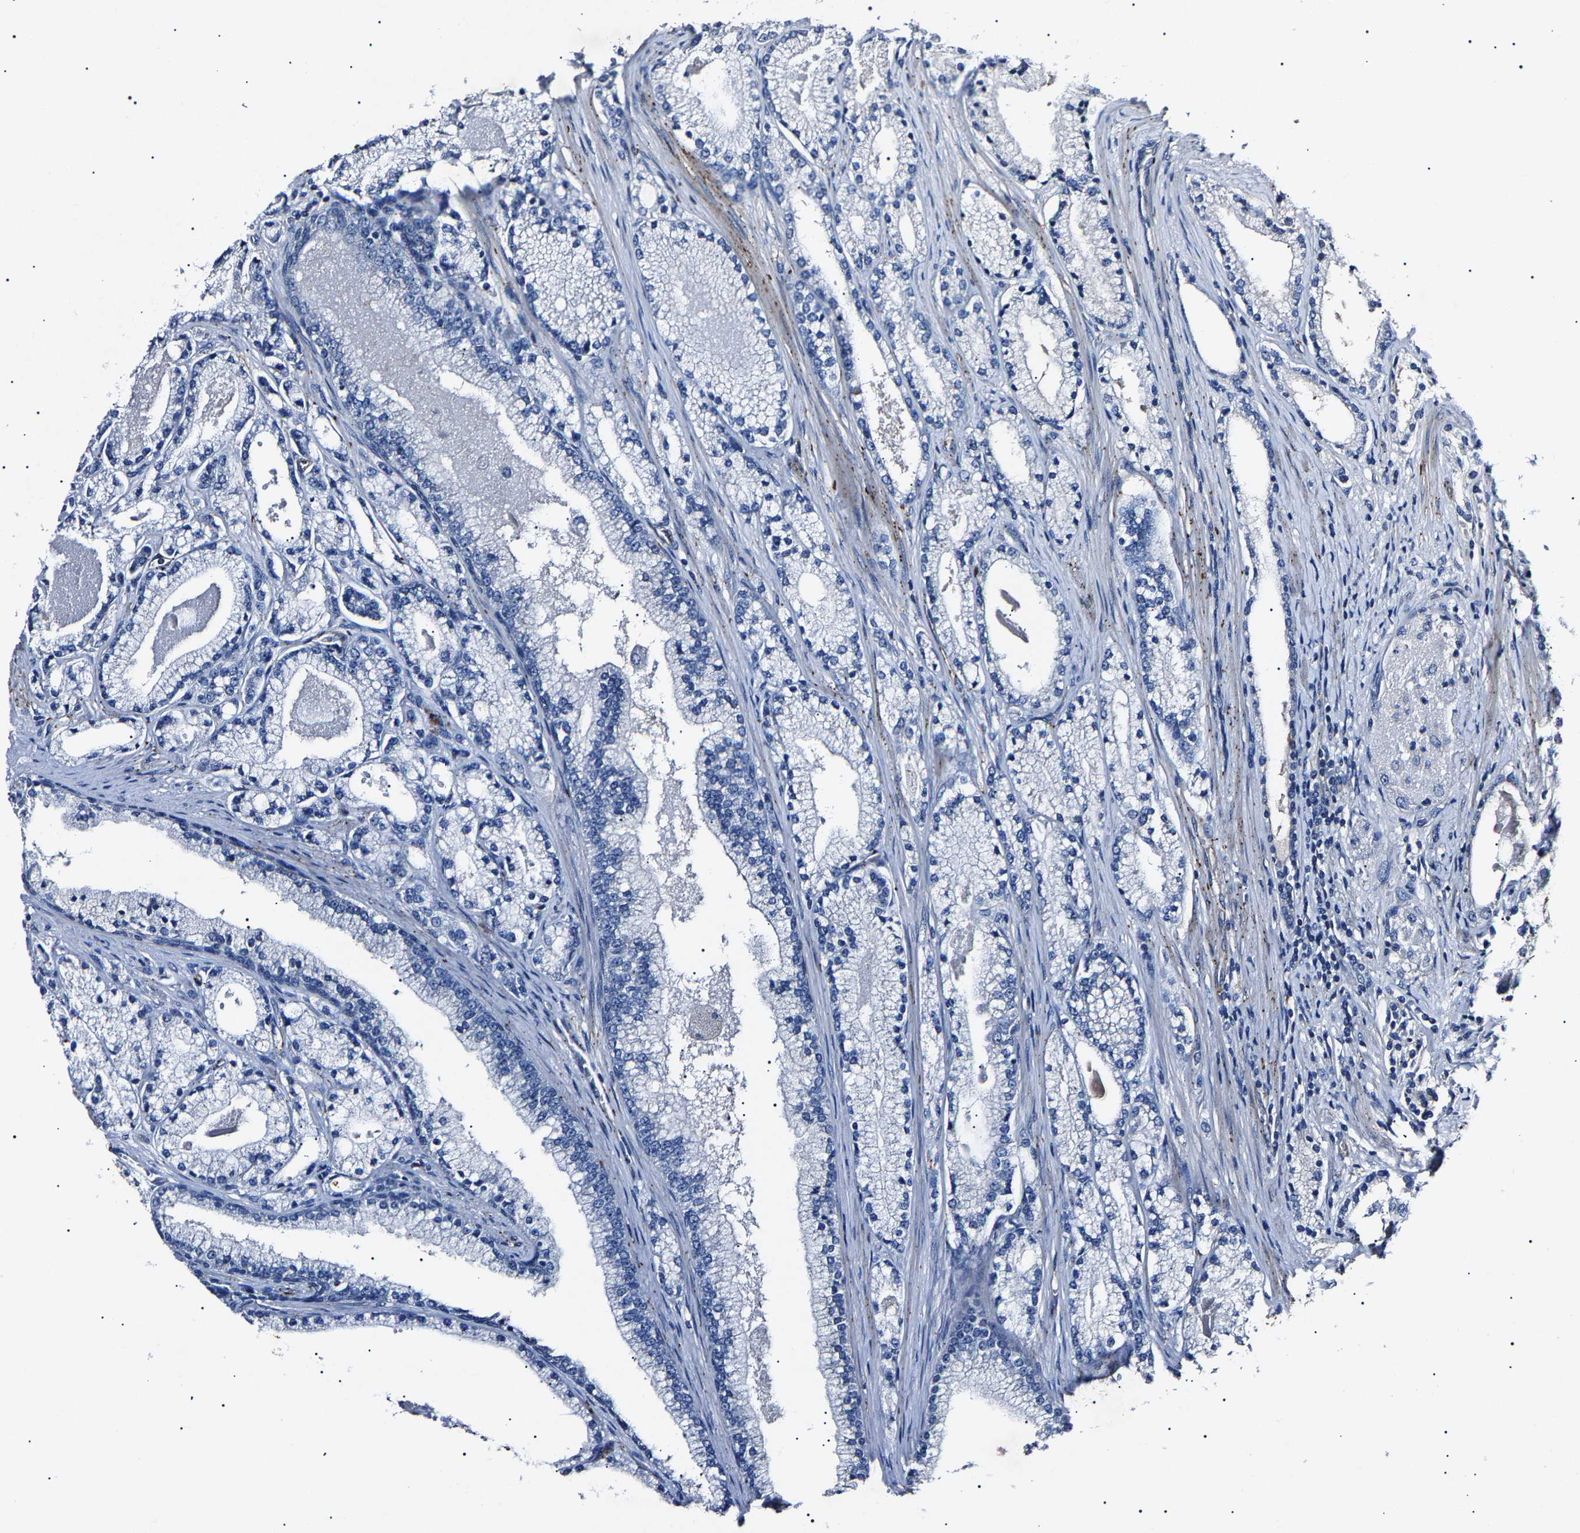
{"staining": {"intensity": "negative", "quantity": "none", "location": "none"}, "tissue": "prostate cancer", "cell_type": "Tumor cells", "image_type": "cancer", "snomed": [{"axis": "morphology", "description": "Adenocarcinoma, High grade"}, {"axis": "topography", "description": "Prostate"}], "caption": "Tumor cells are negative for brown protein staining in prostate high-grade adenocarcinoma. (Stains: DAB (3,3'-diaminobenzidine) immunohistochemistry (IHC) with hematoxylin counter stain, Microscopy: brightfield microscopy at high magnification).", "gene": "KLHL42", "patient": {"sex": "male", "age": 71}}